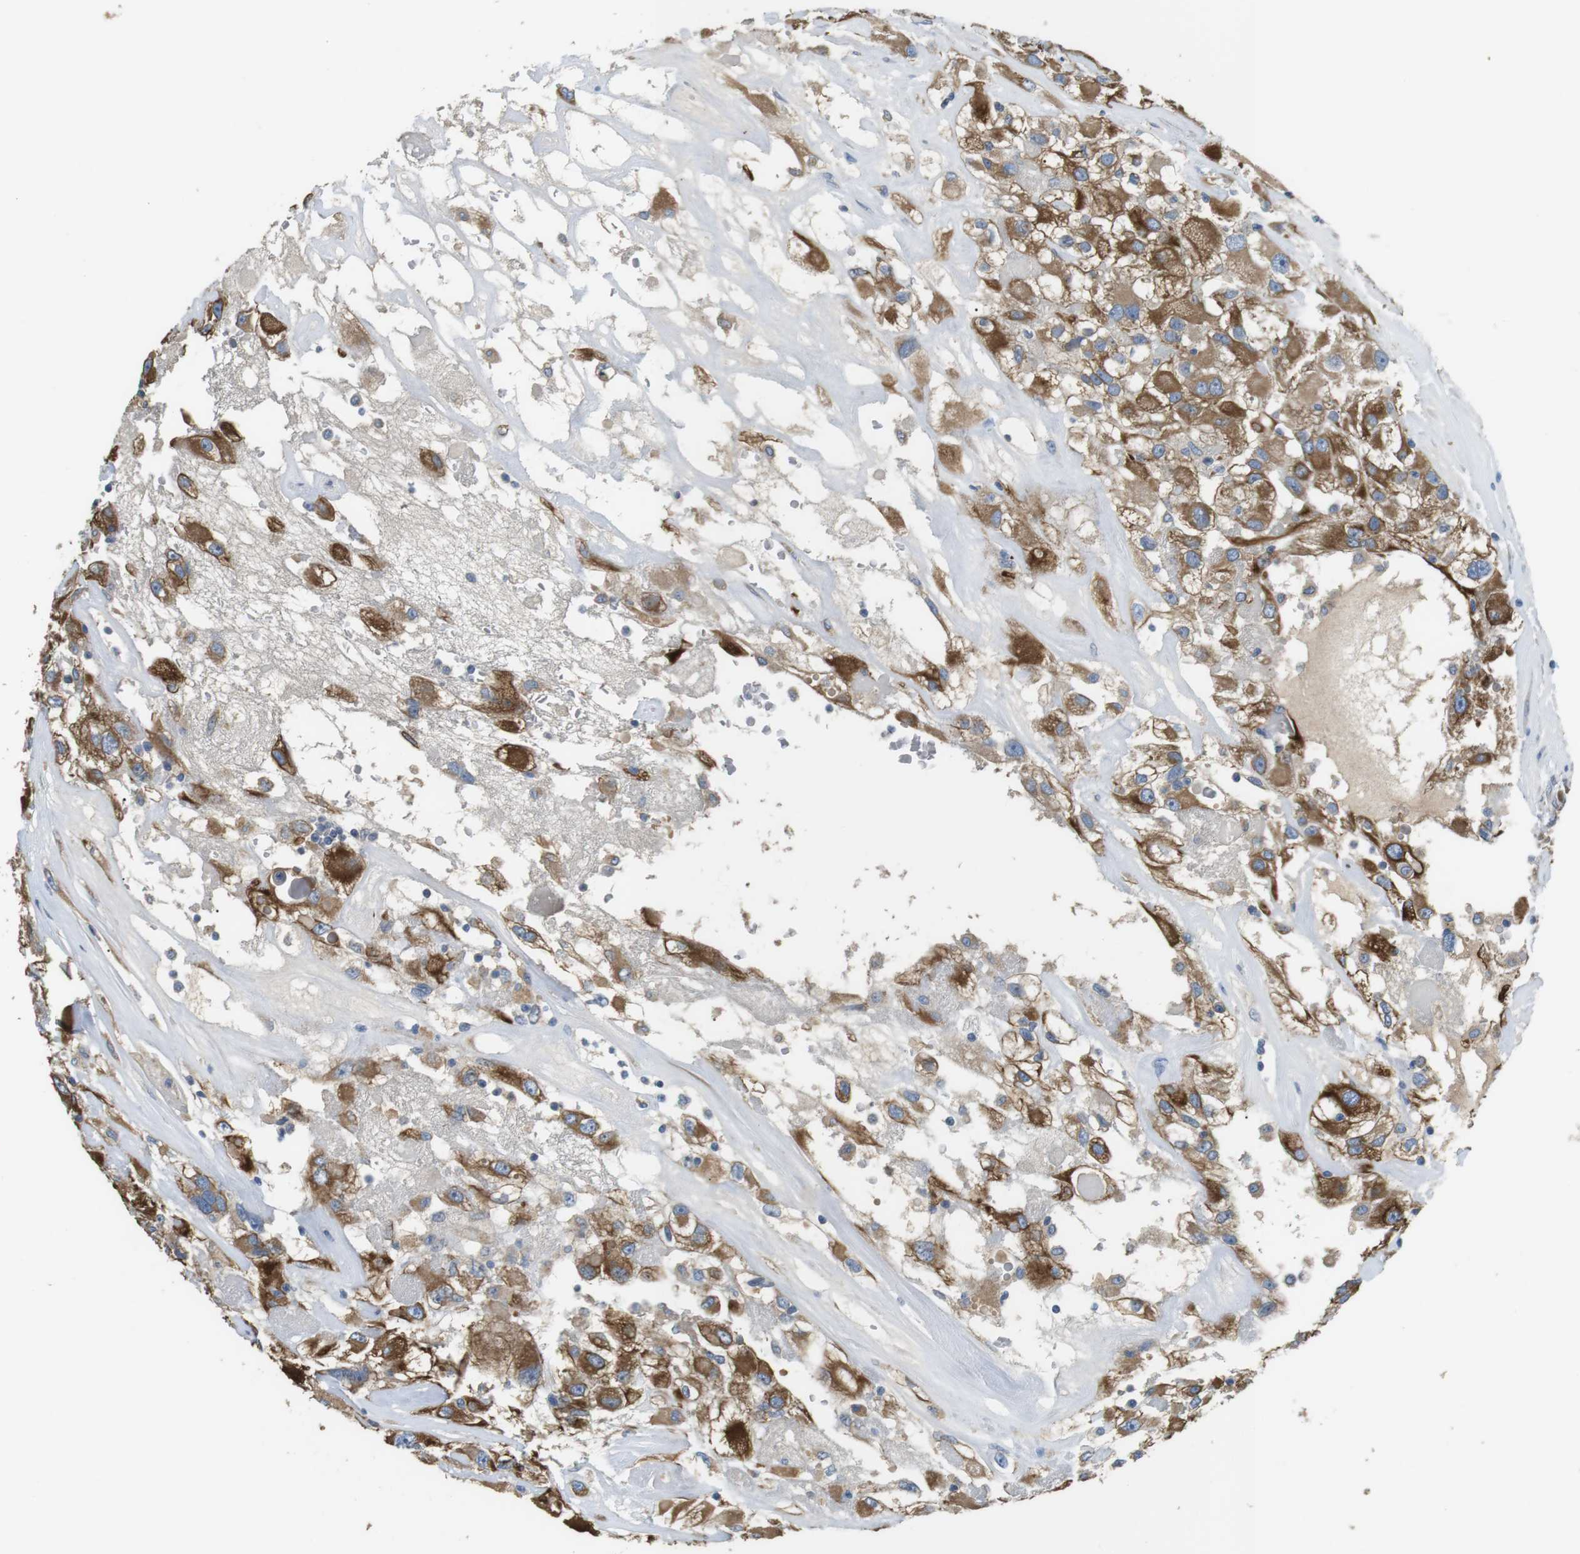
{"staining": {"intensity": "moderate", "quantity": ">75%", "location": "cytoplasmic/membranous"}, "tissue": "renal cancer", "cell_type": "Tumor cells", "image_type": "cancer", "snomed": [{"axis": "morphology", "description": "Adenocarcinoma, NOS"}, {"axis": "topography", "description": "Kidney"}], "caption": "Human renal adenocarcinoma stained with a brown dye demonstrates moderate cytoplasmic/membranous positive positivity in approximately >75% of tumor cells.", "gene": "UNC5CL", "patient": {"sex": "female", "age": 52}}